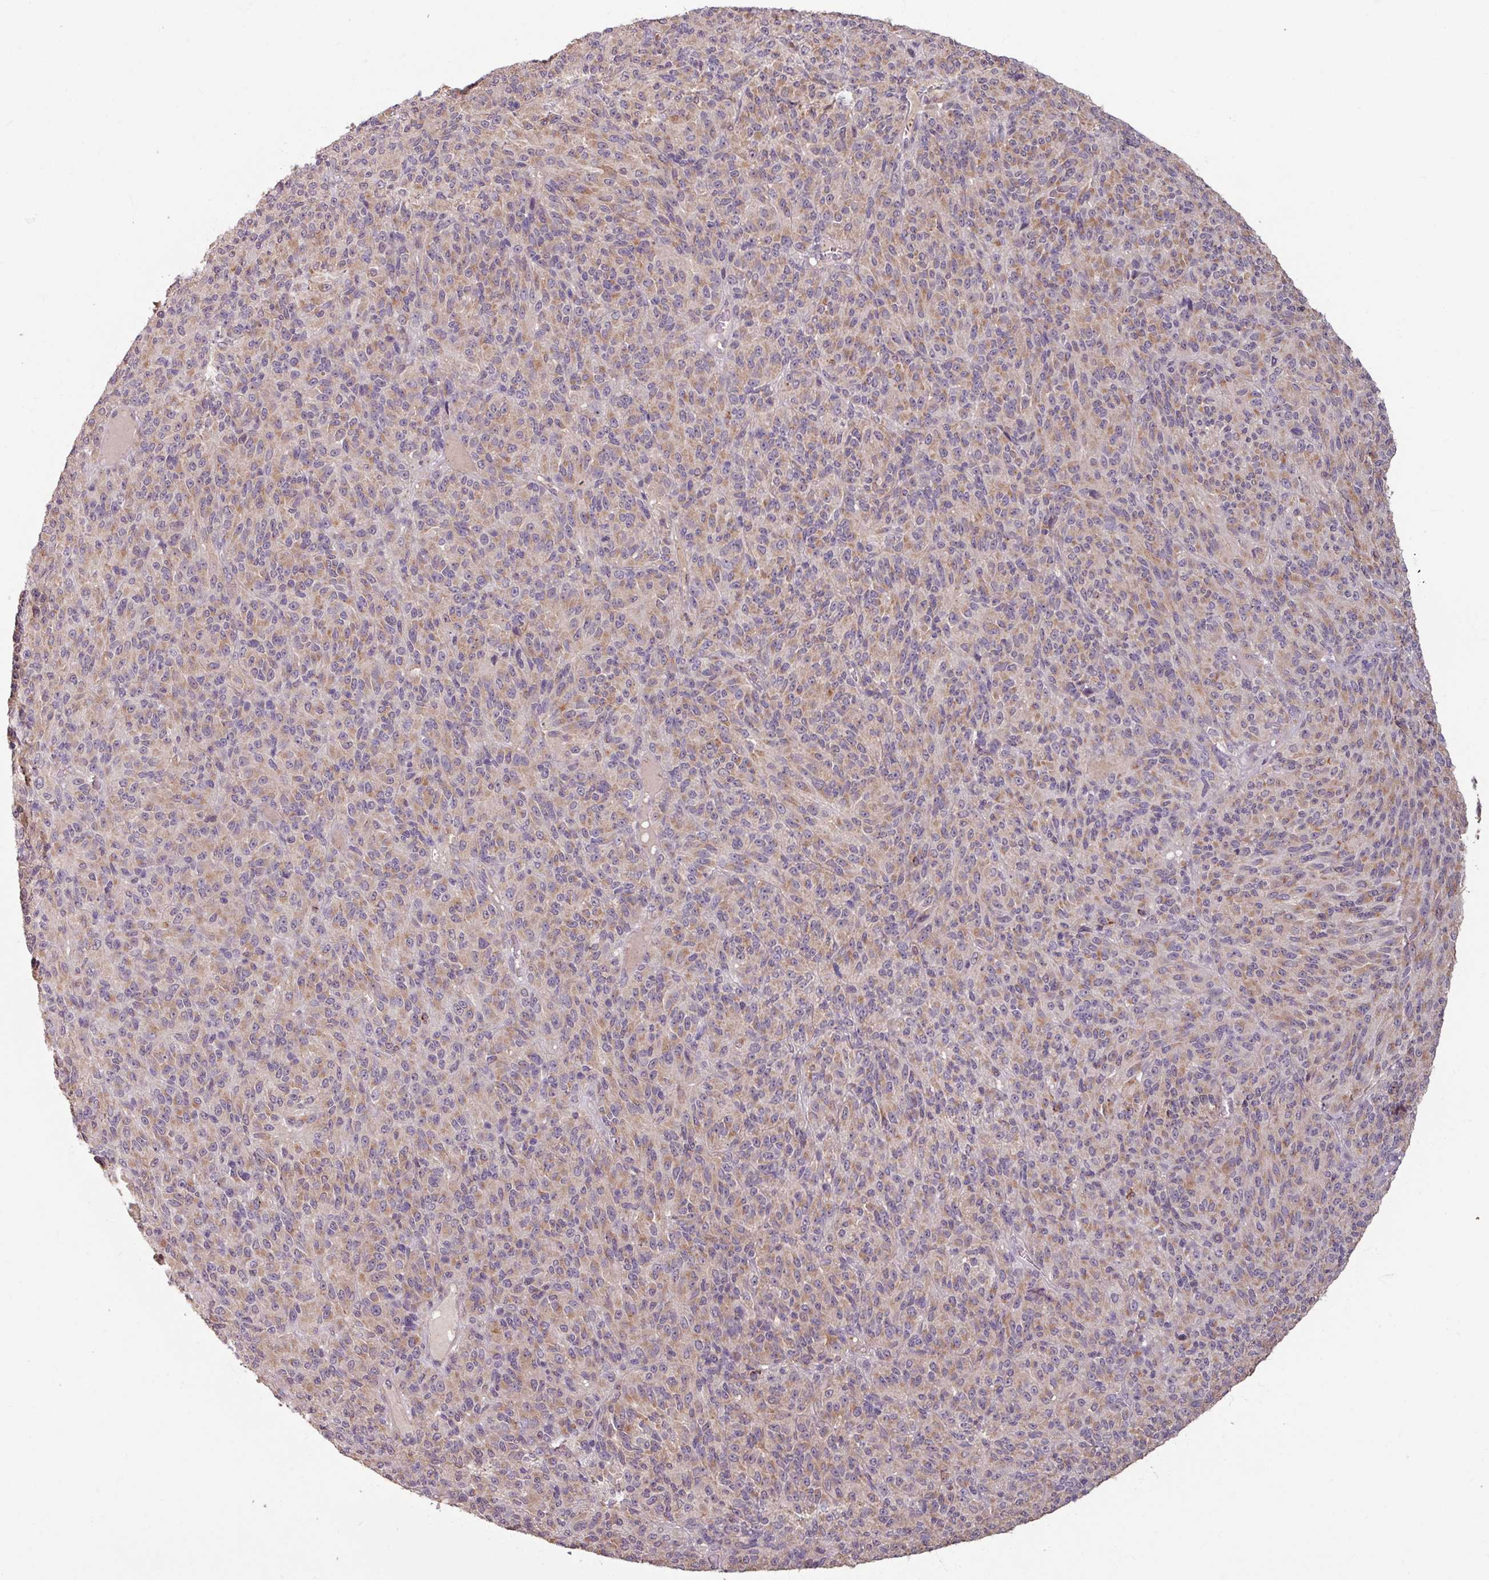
{"staining": {"intensity": "weak", "quantity": "25%-75%", "location": "cytoplasmic/membranous"}, "tissue": "melanoma", "cell_type": "Tumor cells", "image_type": "cancer", "snomed": [{"axis": "morphology", "description": "Malignant melanoma, Metastatic site"}, {"axis": "topography", "description": "Brain"}], "caption": "Malignant melanoma (metastatic site) stained with DAB IHC reveals low levels of weak cytoplasmic/membranous expression in about 25%-75% of tumor cells. Using DAB (brown) and hematoxylin (blue) stains, captured at high magnification using brightfield microscopy.", "gene": "OR6B1", "patient": {"sex": "female", "age": 56}}